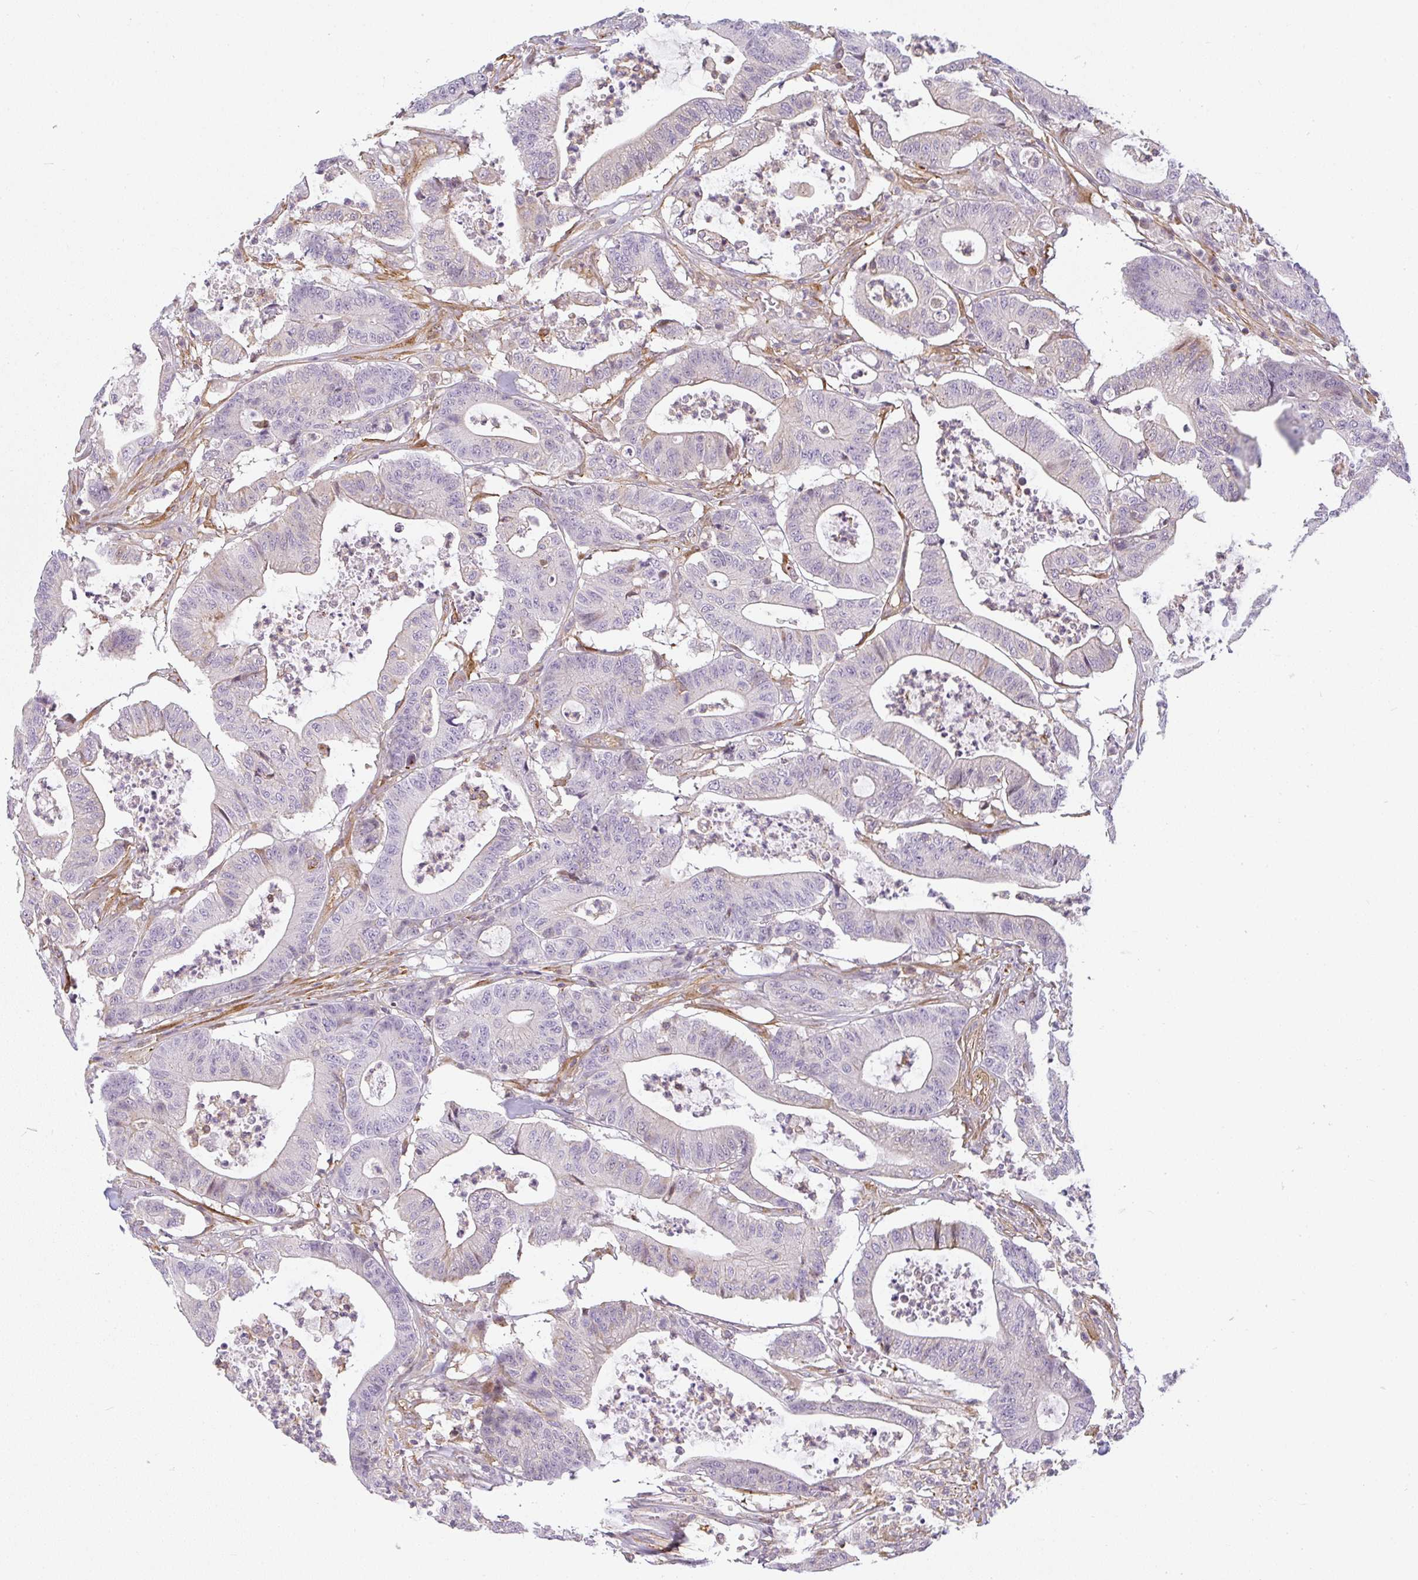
{"staining": {"intensity": "weak", "quantity": "<25%", "location": "cytoplasmic/membranous"}, "tissue": "colorectal cancer", "cell_type": "Tumor cells", "image_type": "cancer", "snomed": [{"axis": "morphology", "description": "Adenocarcinoma, NOS"}, {"axis": "topography", "description": "Colon"}], "caption": "An image of colorectal adenocarcinoma stained for a protein displays no brown staining in tumor cells.", "gene": "SULF1", "patient": {"sex": "female", "age": 84}}